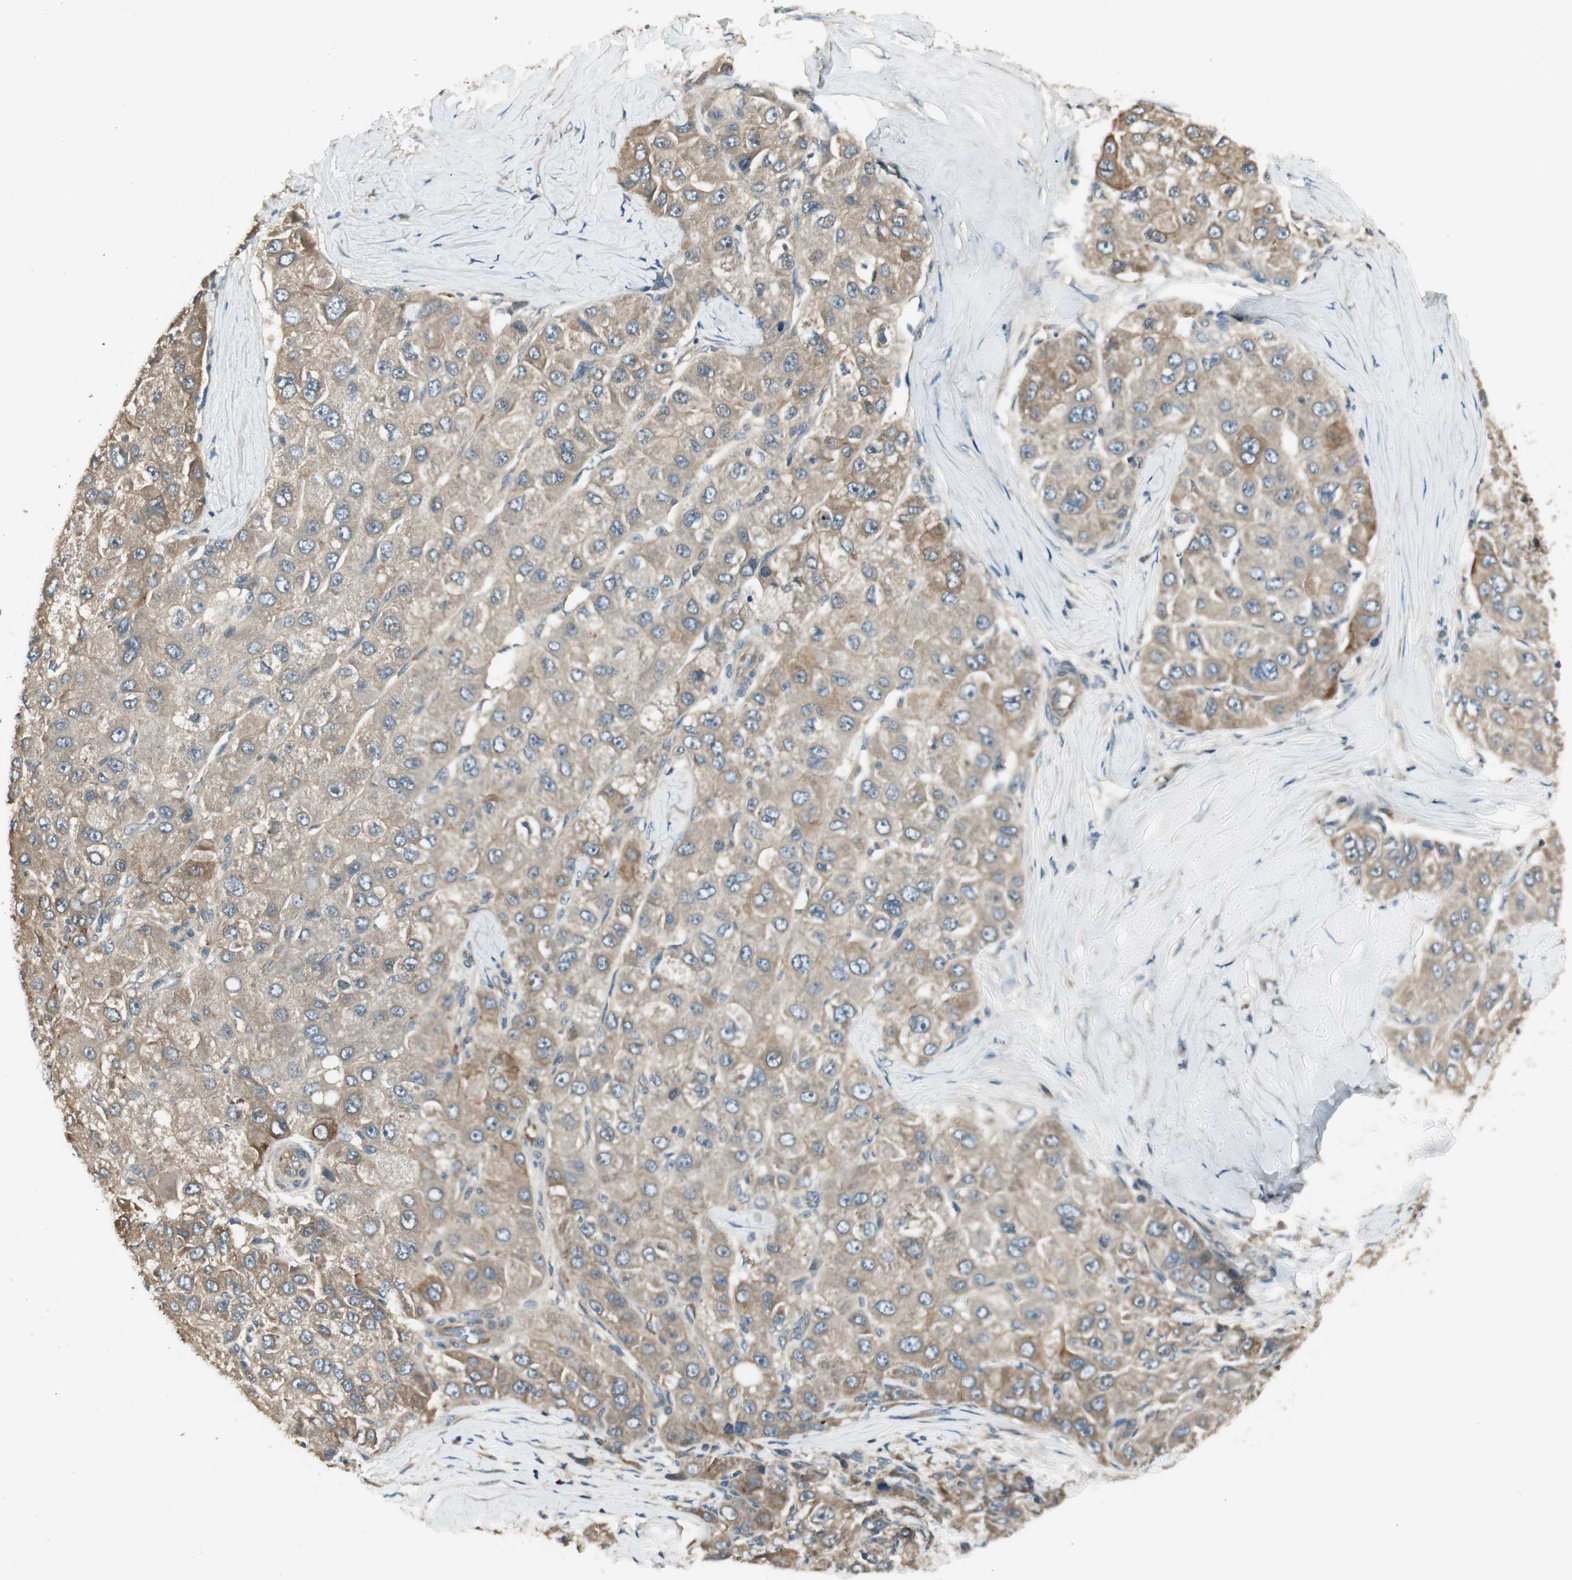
{"staining": {"intensity": "weak", "quantity": "<25%", "location": "cytoplasmic/membranous"}, "tissue": "liver cancer", "cell_type": "Tumor cells", "image_type": "cancer", "snomed": [{"axis": "morphology", "description": "Carcinoma, Hepatocellular, NOS"}, {"axis": "topography", "description": "Liver"}], "caption": "Immunohistochemistry (IHC) of liver hepatocellular carcinoma reveals no staining in tumor cells.", "gene": "PFDN5", "patient": {"sex": "male", "age": 80}}